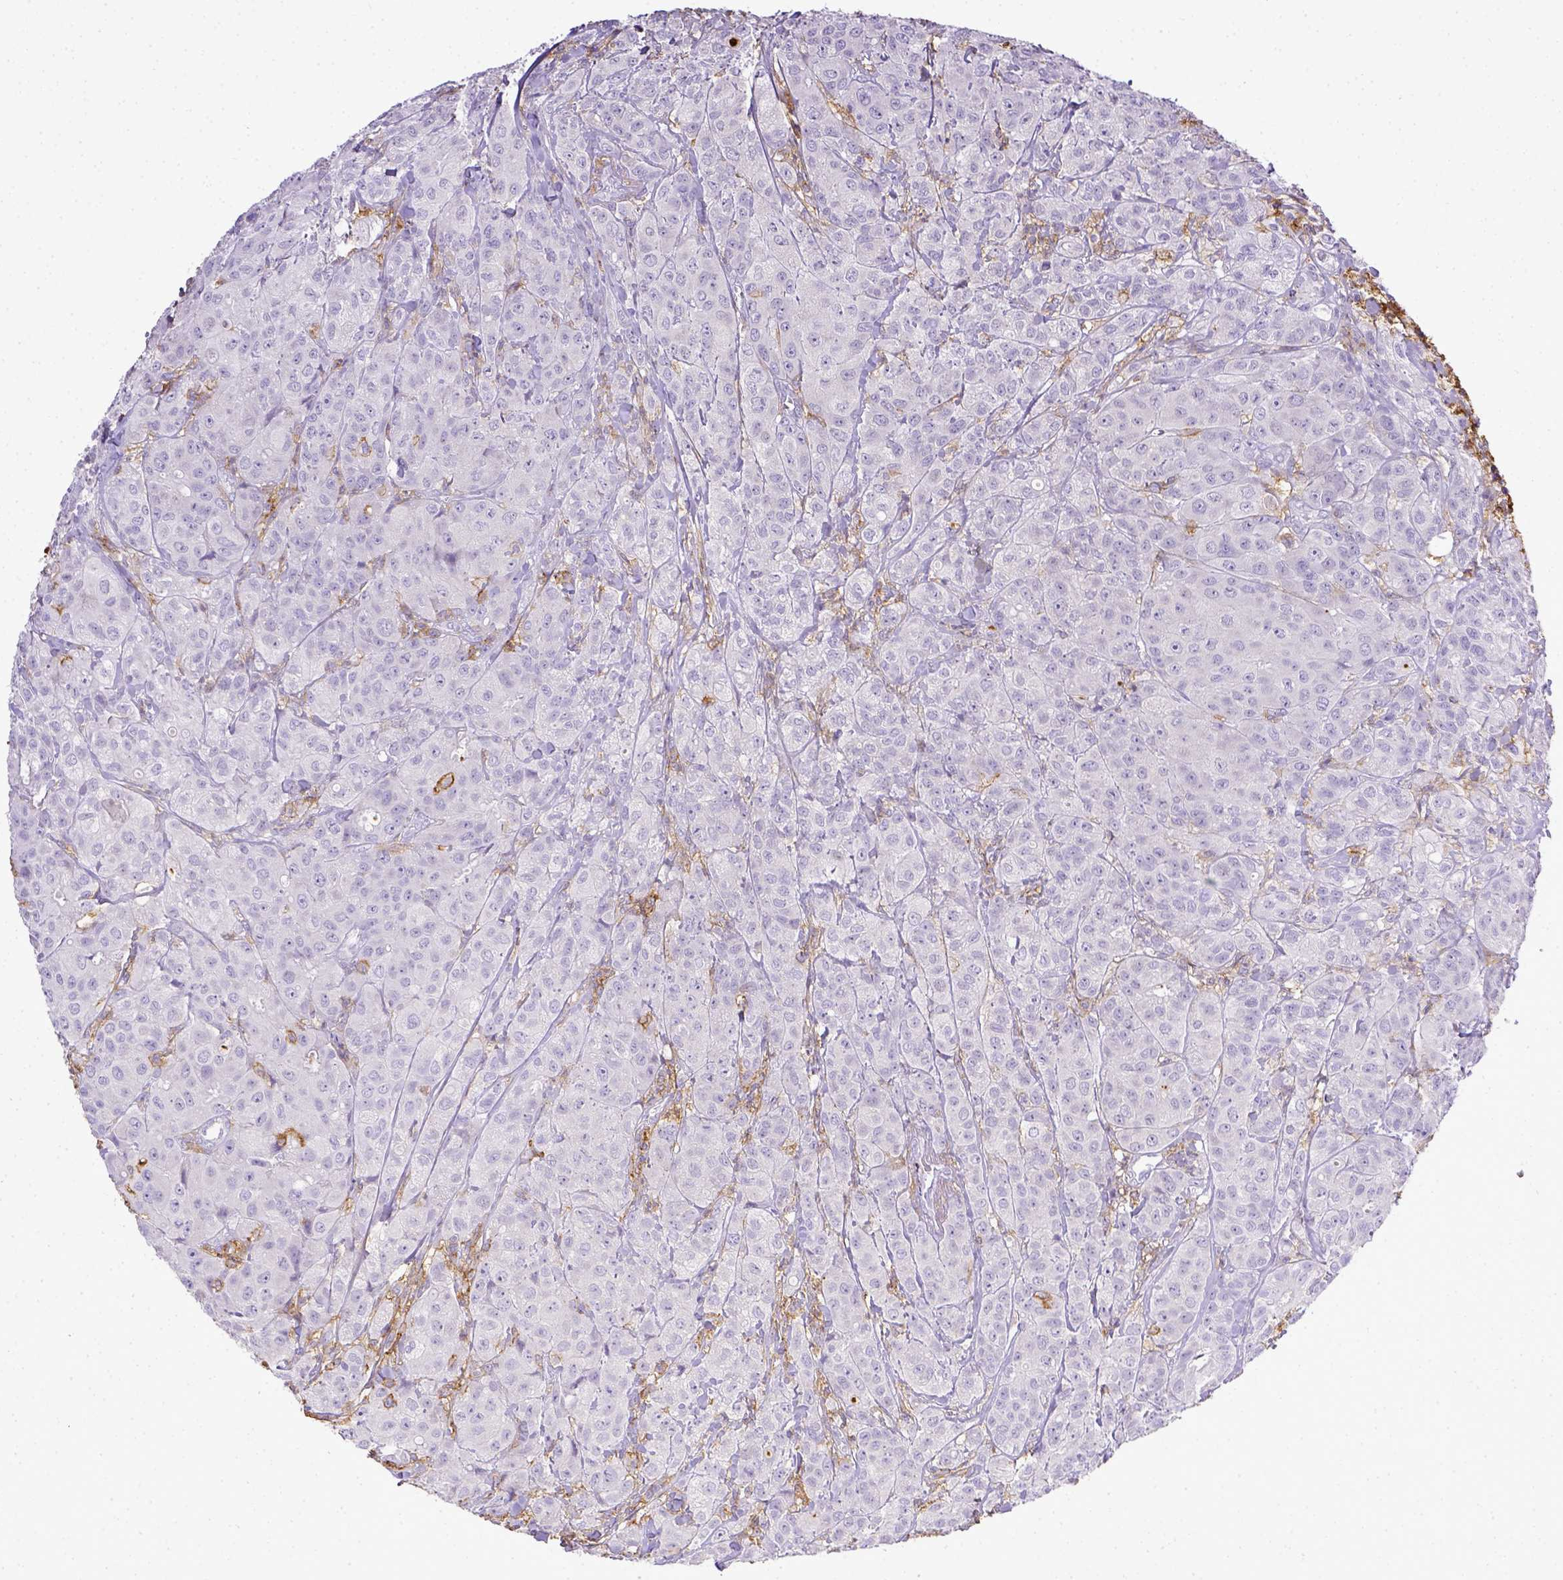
{"staining": {"intensity": "negative", "quantity": "none", "location": "none"}, "tissue": "breast cancer", "cell_type": "Tumor cells", "image_type": "cancer", "snomed": [{"axis": "morphology", "description": "Duct carcinoma"}, {"axis": "topography", "description": "Breast"}], "caption": "Immunohistochemistry of breast infiltrating ductal carcinoma reveals no positivity in tumor cells.", "gene": "ITGAM", "patient": {"sex": "female", "age": 43}}